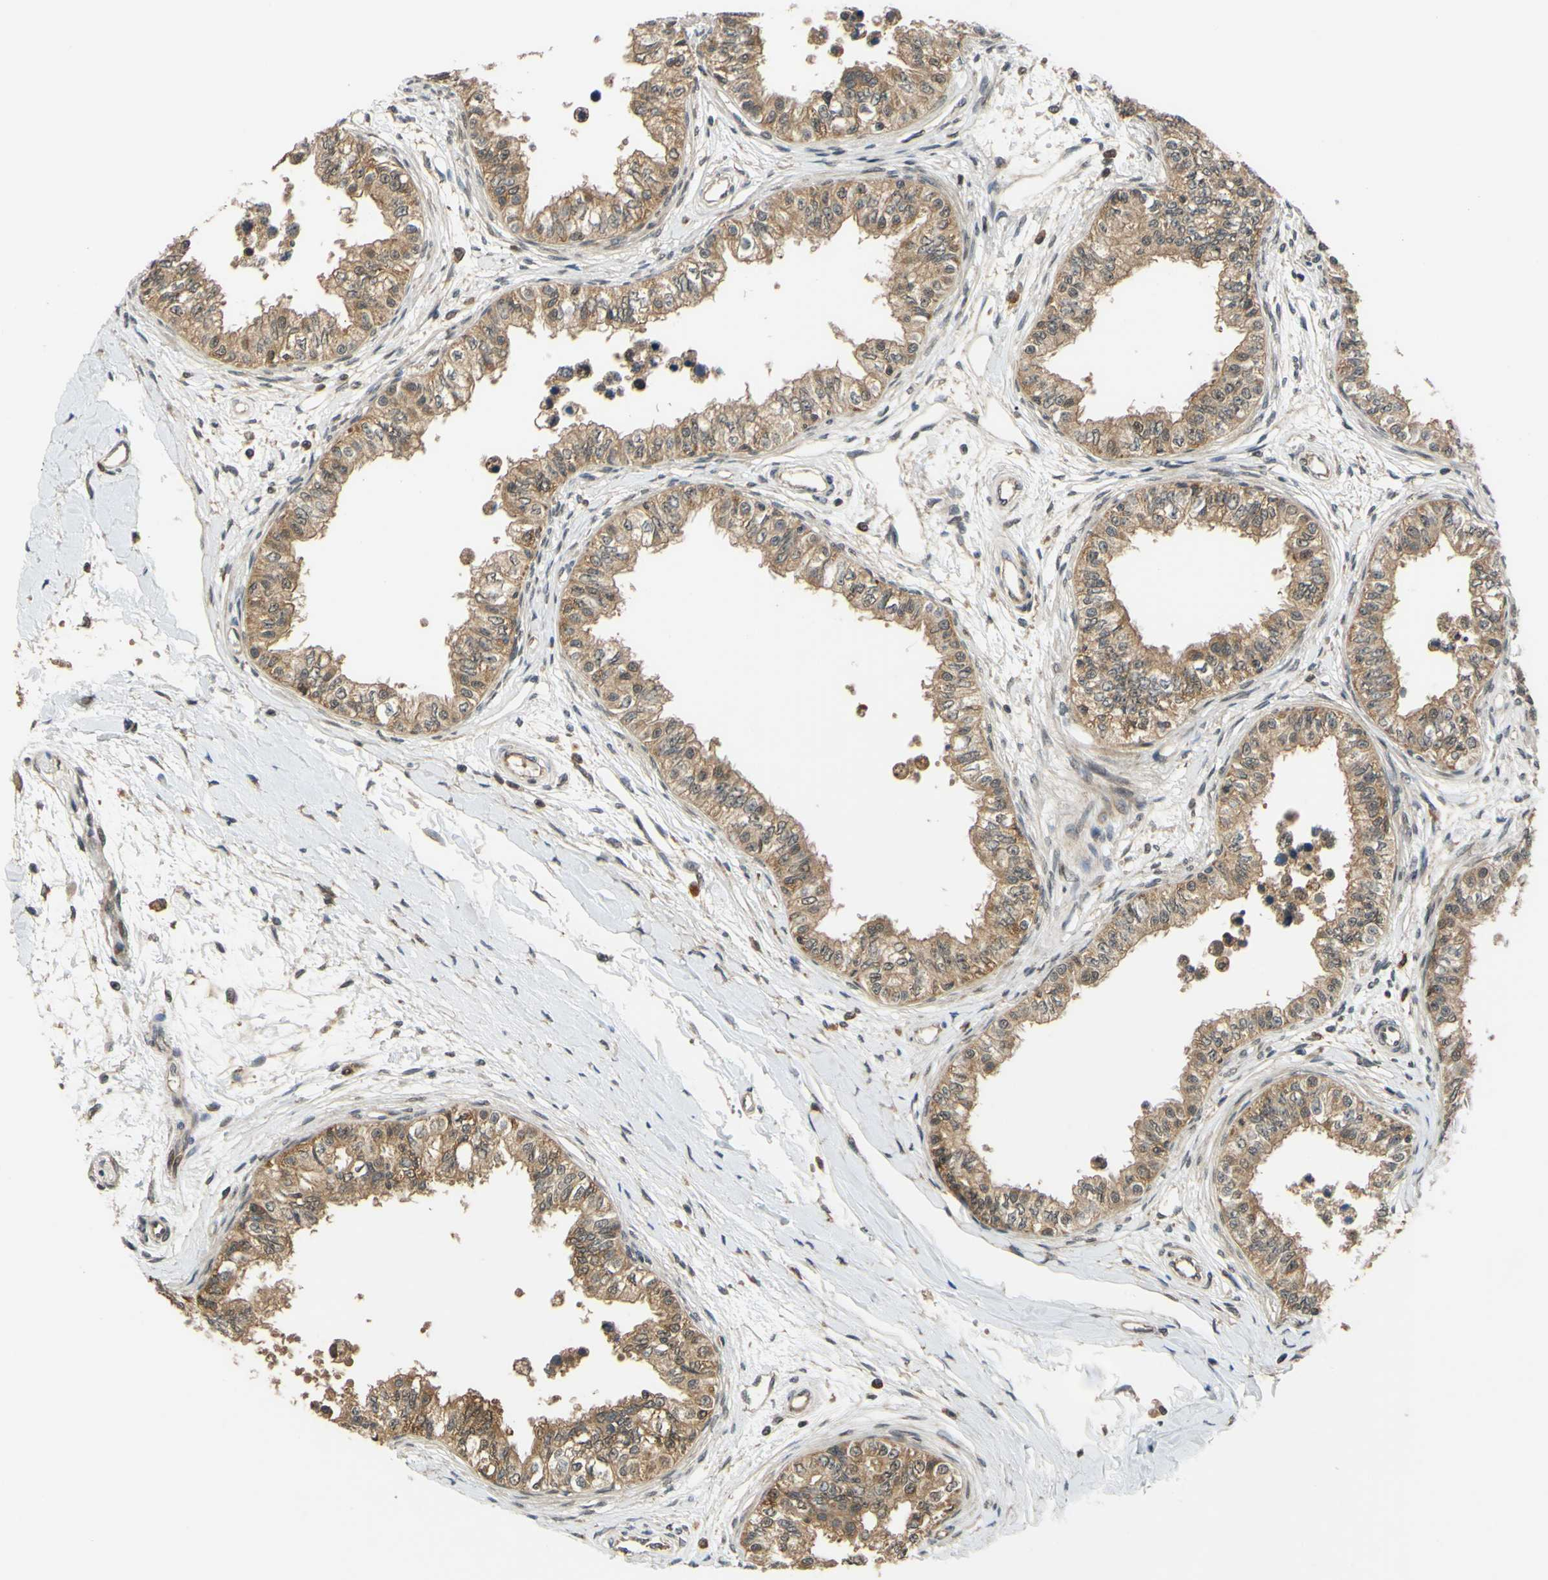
{"staining": {"intensity": "moderate", "quantity": ">75%", "location": "cytoplasmic/membranous,nuclear"}, "tissue": "epididymis", "cell_type": "Glandular cells", "image_type": "normal", "snomed": [{"axis": "morphology", "description": "Normal tissue, NOS"}, {"axis": "morphology", "description": "Adenocarcinoma, metastatic, NOS"}, {"axis": "topography", "description": "Testis"}, {"axis": "topography", "description": "Epididymis"}], "caption": "Epididymis stained for a protein (brown) exhibits moderate cytoplasmic/membranous,nuclear positive positivity in approximately >75% of glandular cells.", "gene": "ABCC8", "patient": {"sex": "male", "age": 26}}